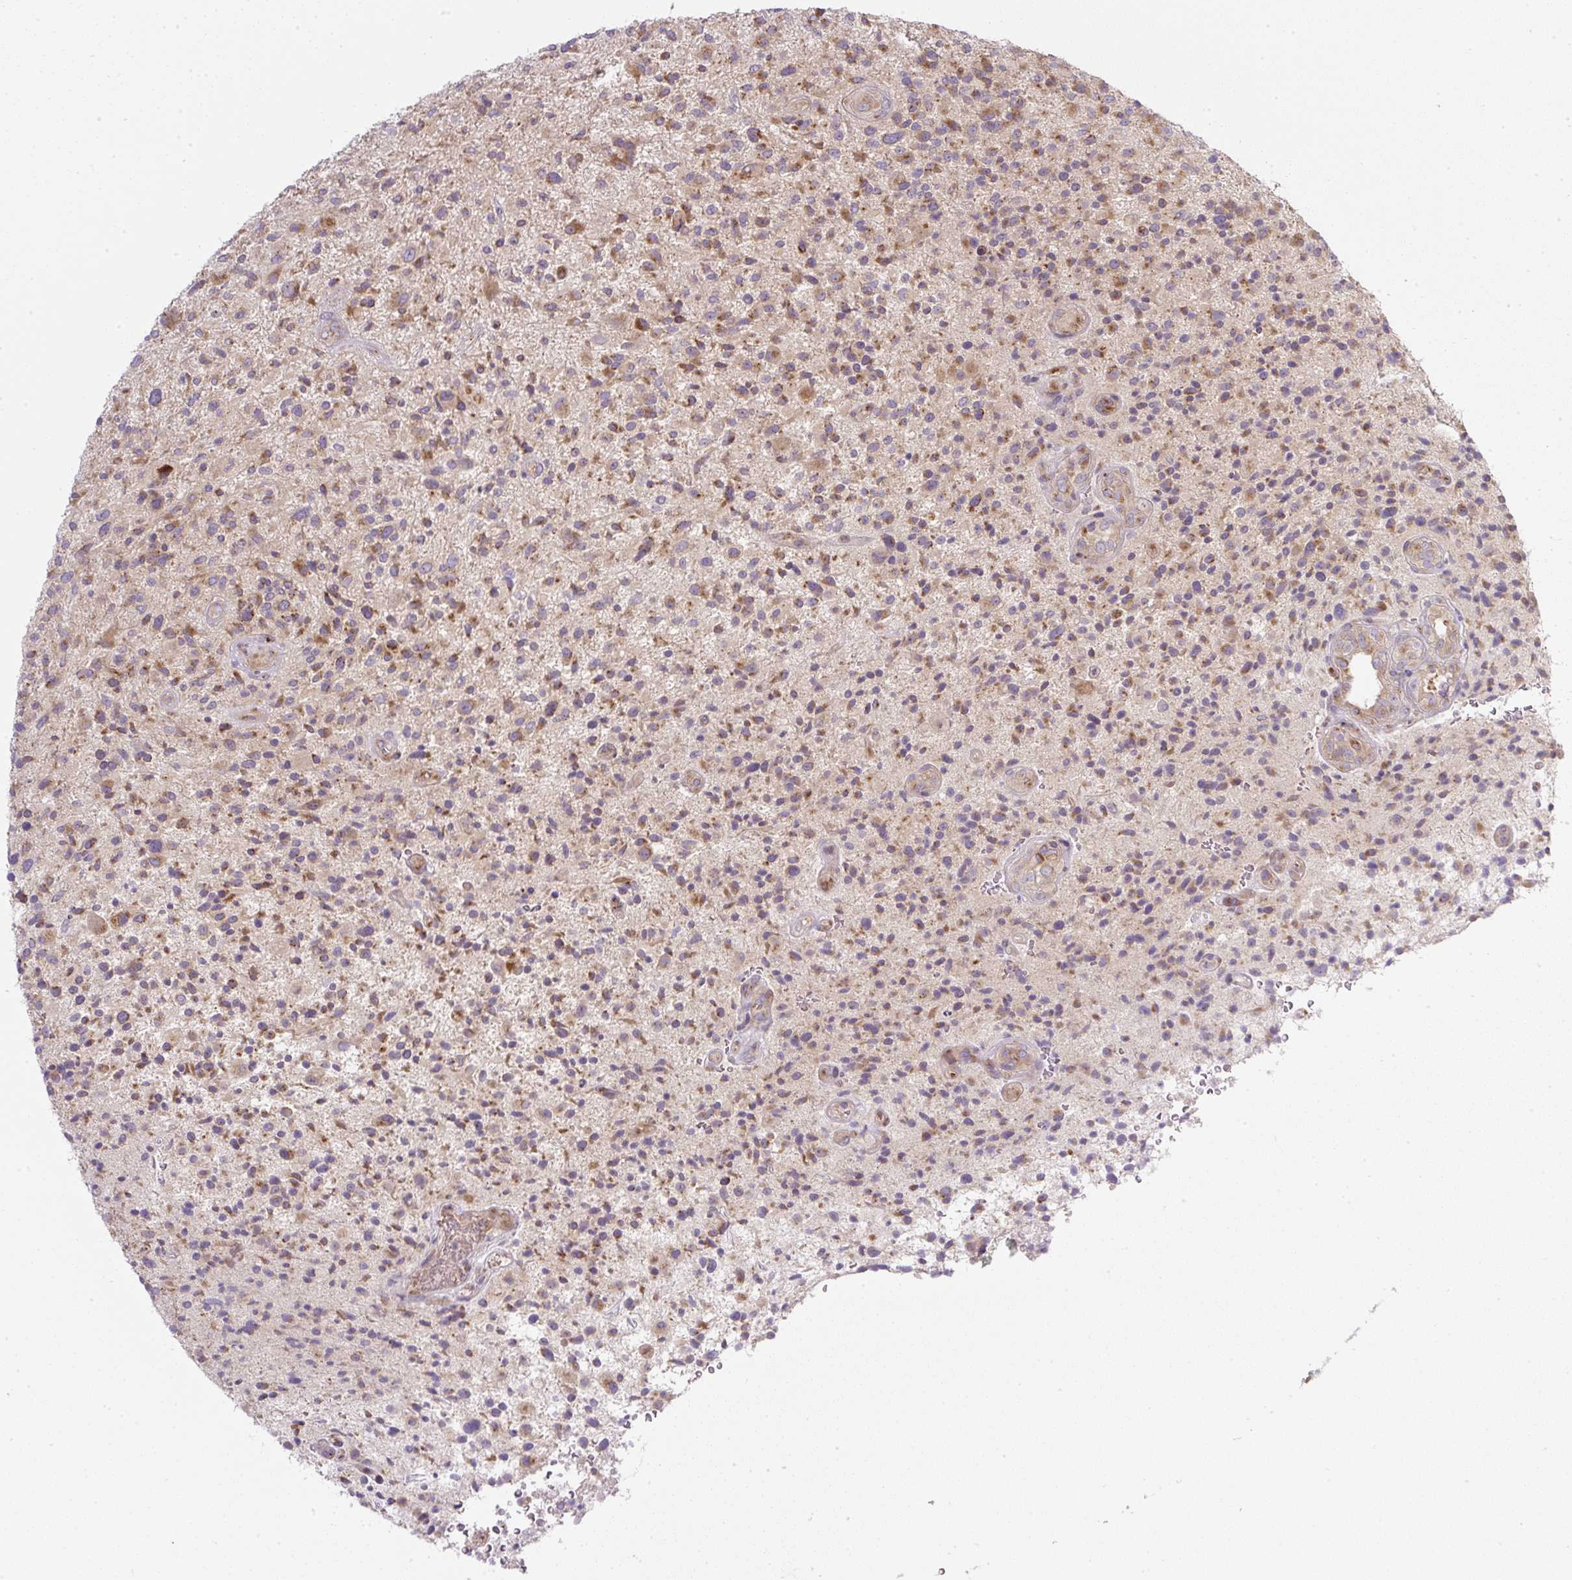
{"staining": {"intensity": "moderate", "quantity": ">75%", "location": "cytoplasmic/membranous"}, "tissue": "glioma", "cell_type": "Tumor cells", "image_type": "cancer", "snomed": [{"axis": "morphology", "description": "Glioma, malignant, High grade"}, {"axis": "topography", "description": "Brain"}], "caption": "Protein staining shows moderate cytoplasmic/membranous positivity in approximately >75% of tumor cells in glioma. (Stains: DAB (3,3'-diaminobenzidine) in brown, nuclei in blue, Microscopy: brightfield microscopy at high magnification).", "gene": "MLX", "patient": {"sex": "male", "age": 47}}